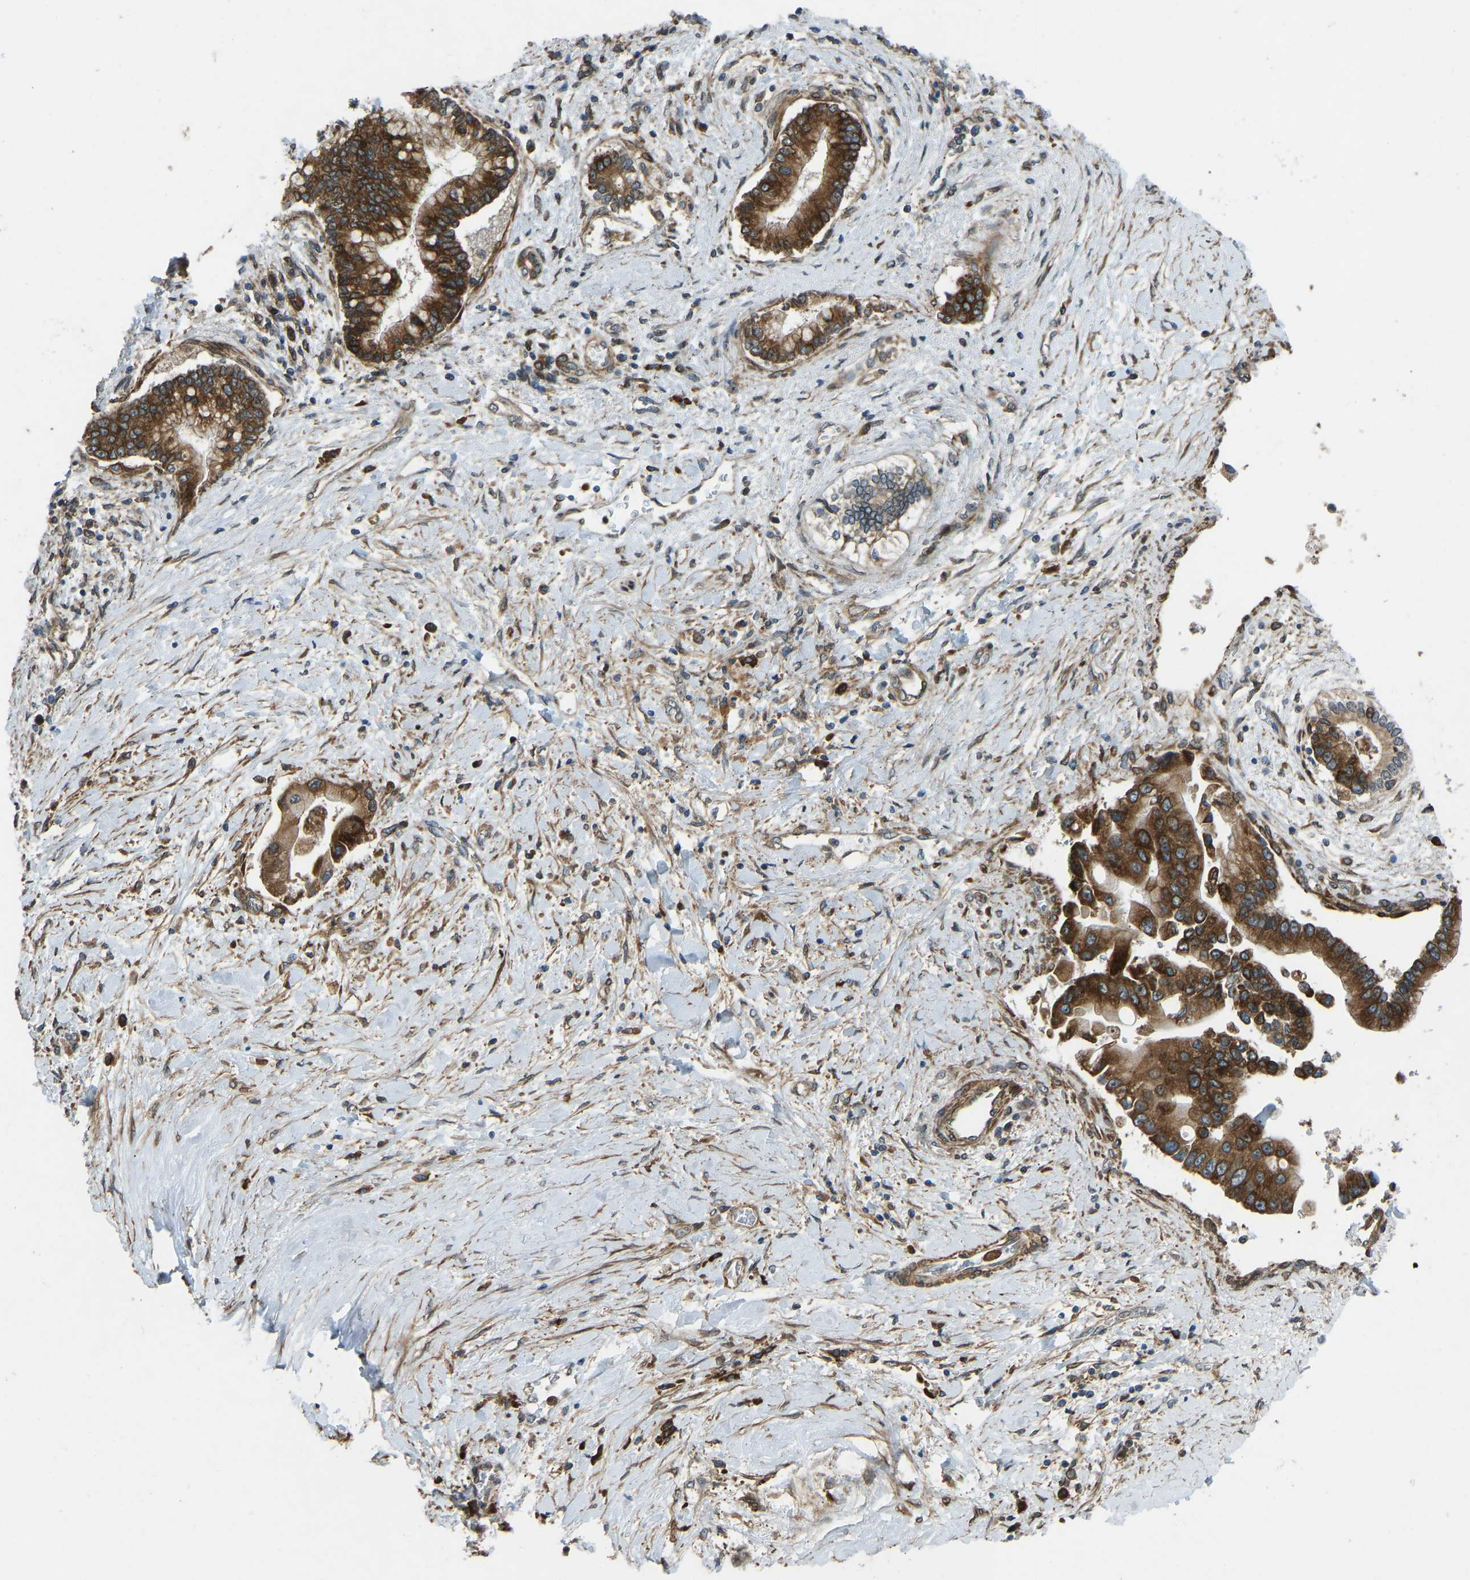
{"staining": {"intensity": "strong", "quantity": ">75%", "location": "cytoplasmic/membranous"}, "tissue": "liver cancer", "cell_type": "Tumor cells", "image_type": "cancer", "snomed": [{"axis": "morphology", "description": "Cholangiocarcinoma"}, {"axis": "topography", "description": "Liver"}], "caption": "An image showing strong cytoplasmic/membranous positivity in approximately >75% of tumor cells in liver cancer, as visualized by brown immunohistochemical staining.", "gene": "OS9", "patient": {"sex": "male", "age": 50}}